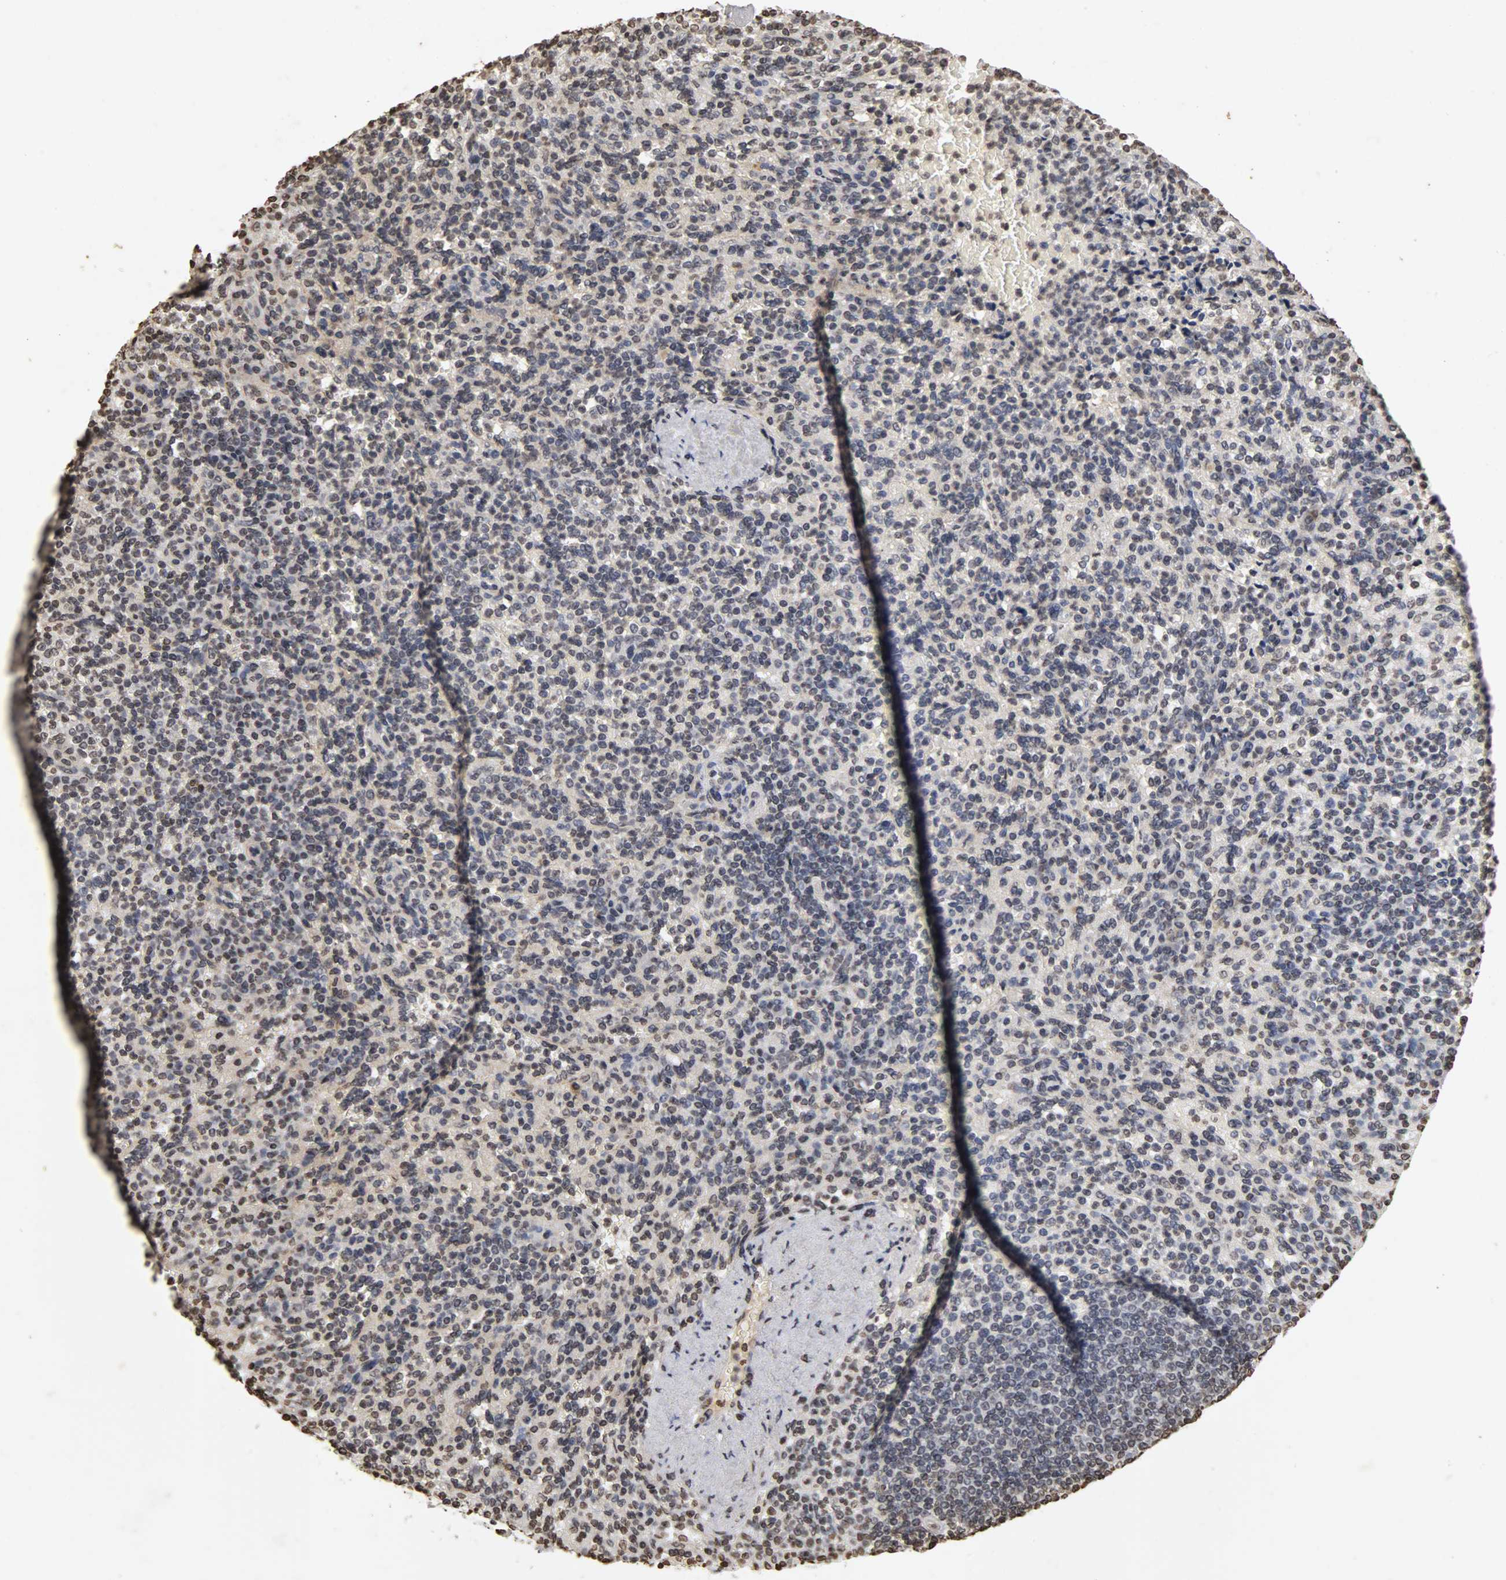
{"staining": {"intensity": "weak", "quantity": "25%-75%", "location": "nuclear"}, "tissue": "spleen", "cell_type": "Cells in red pulp", "image_type": "normal", "snomed": [{"axis": "morphology", "description": "Normal tissue, NOS"}, {"axis": "topography", "description": "Spleen"}], "caption": "High-magnification brightfield microscopy of unremarkable spleen stained with DAB (3,3'-diaminobenzidine) (brown) and counterstained with hematoxylin (blue). cells in red pulp exhibit weak nuclear positivity is identified in approximately25%-75% of cells. The staining was performed using DAB (3,3'-diaminobenzidine), with brown indicating positive protein expression. Nuclei are stained blue with hematoxylin.", "gene": "ERCC2", "patient": {"sex": "female", "age": 74}}